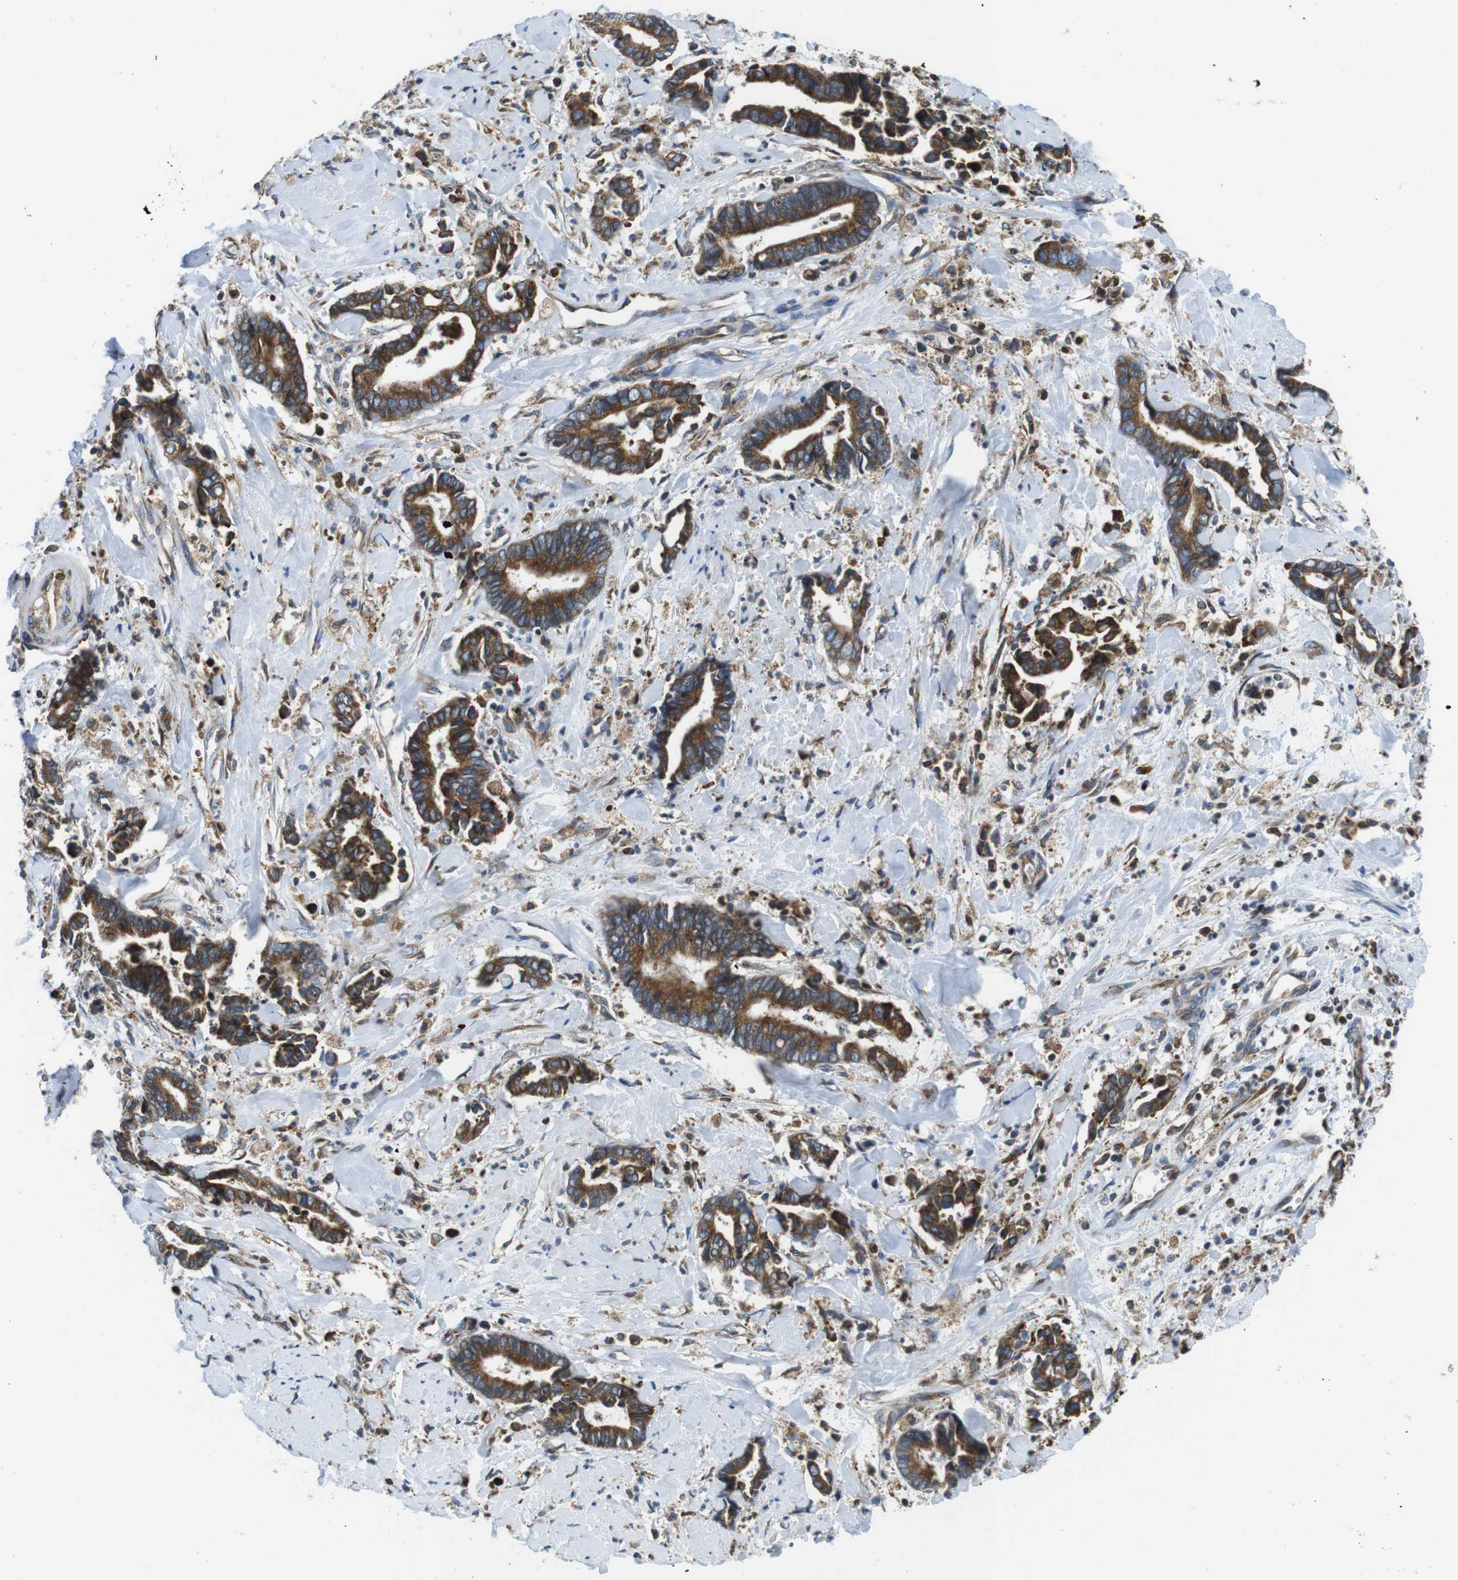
{"staining": {"intensity": "strong", "quantity": ">75%", "location": "cytoplasmic/membranous"}, "tissue": "cervical cancer", "cell_type": "Tumor cells", "image_type": "cancer", "snomed": [{"axis": "morphology", "description": "Adenocarcinoma, NOS"}, {"axis": "topography", "description": "Cervix"}], "caption": "This is an image of immunohistochemistry (IHC) staining of cervical adenocarcinoma, which shows strong positivity in the cytoplasmic/membranous of tumor cells.", "gene": "UGGT1", "patient": {"sex": "female", "age": 44}}